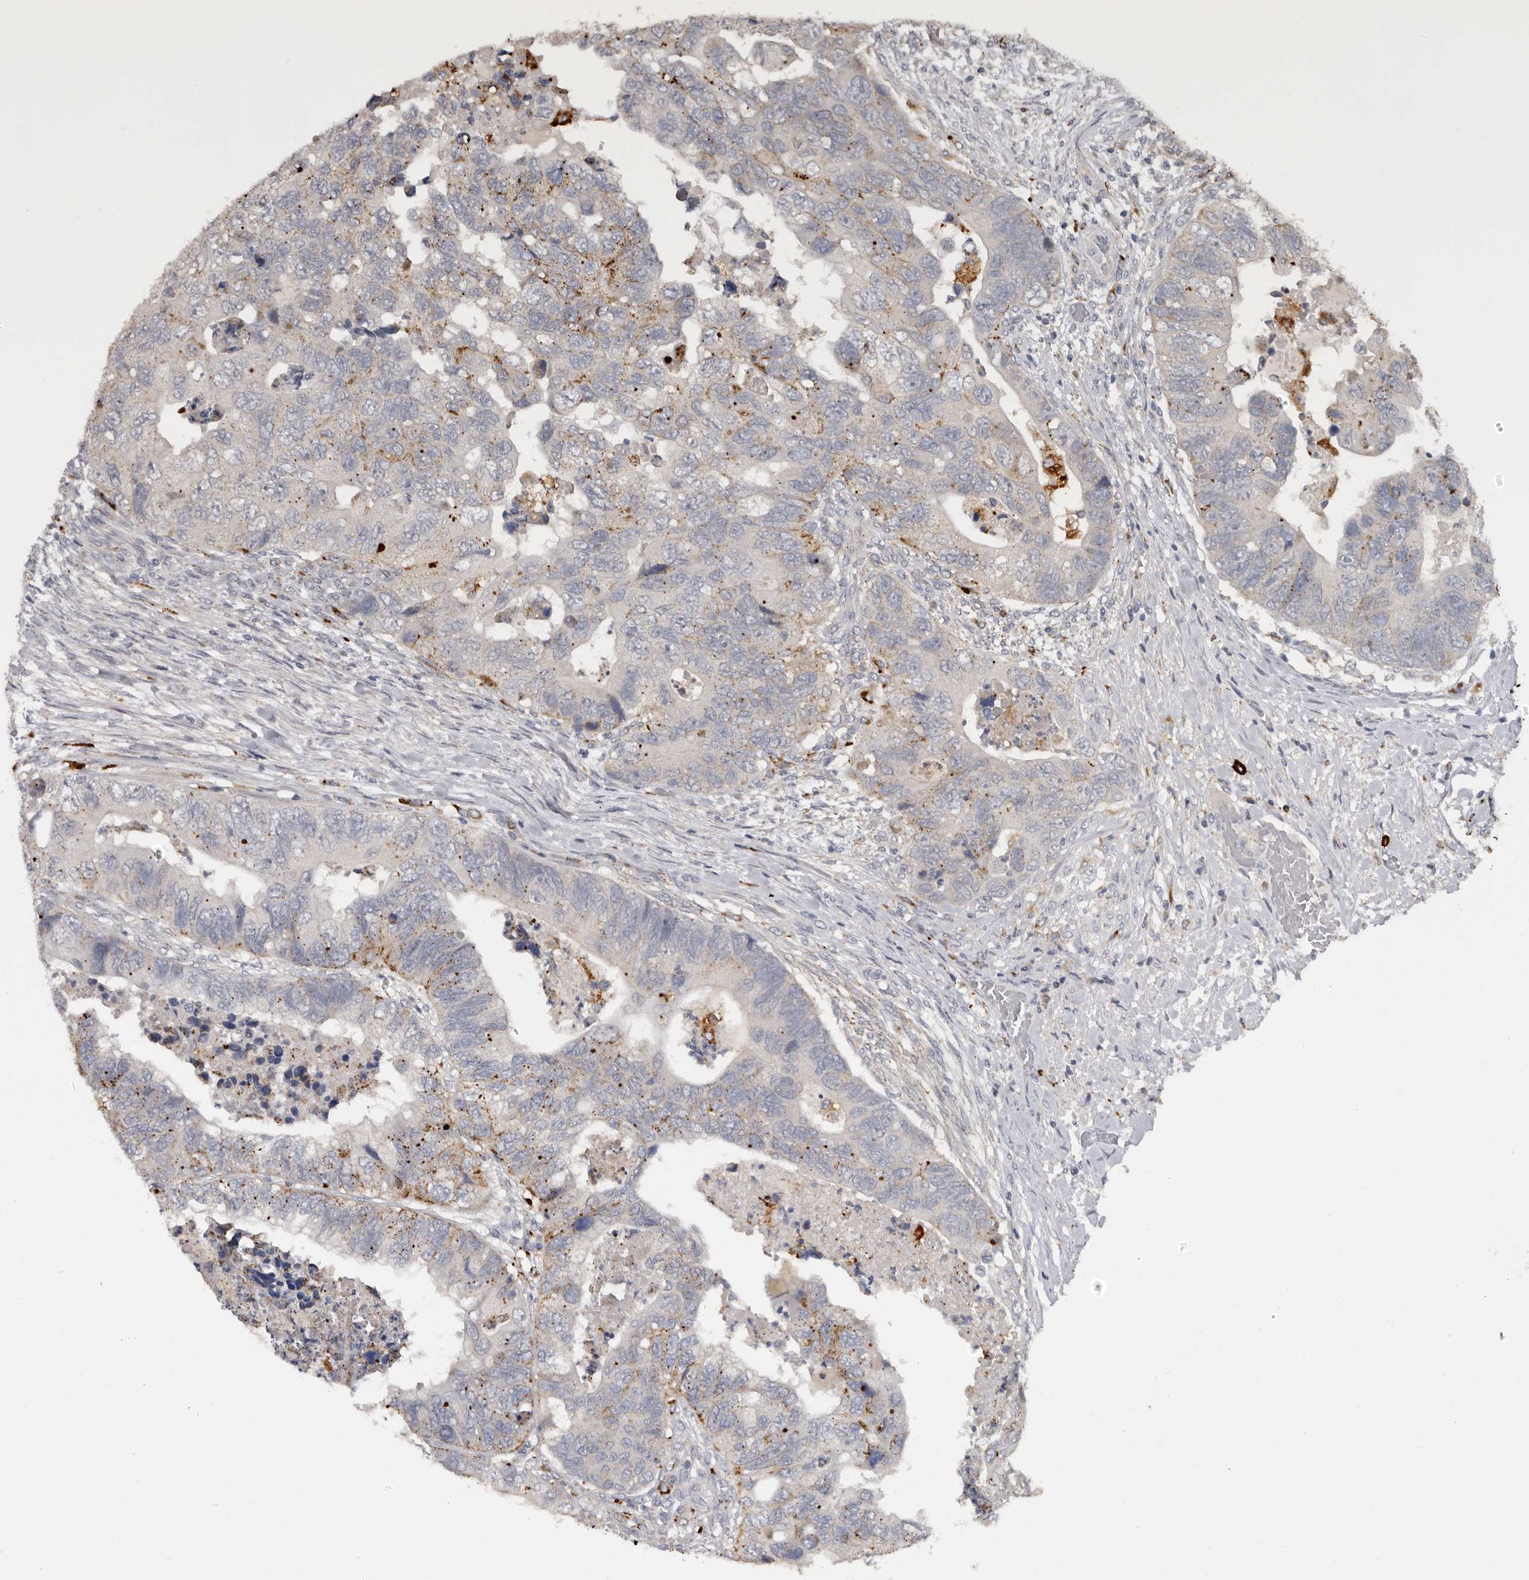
{"staining": {"intensity": "moderate", "quantity": "25%-75%", "location": "cytoplasmic/membranous"}, "tissue": "colorectal cancer", "cell_type": "Tumor cells", "image_type": "cancer", "snomed": [{"axis": "morphology", "description": "Adenocarcinoma, NOS"}, {"axis": "topography", "description": "Rectum"}], "caption": "Immunohistochemical staining of colorectal cancer (adenocarcinoma) shows medium levels of moderate cytoplasmic/membranous positivity in approximately 25%-75% of tumor cells. (Stains: DAB (3,3'-diaminobenzidine) in brown, nuclei in blue, Microscopy: brightfield microscopy at high magnification).", "gene": "DAP", "patient": {"sex": "male", "age": 63}}